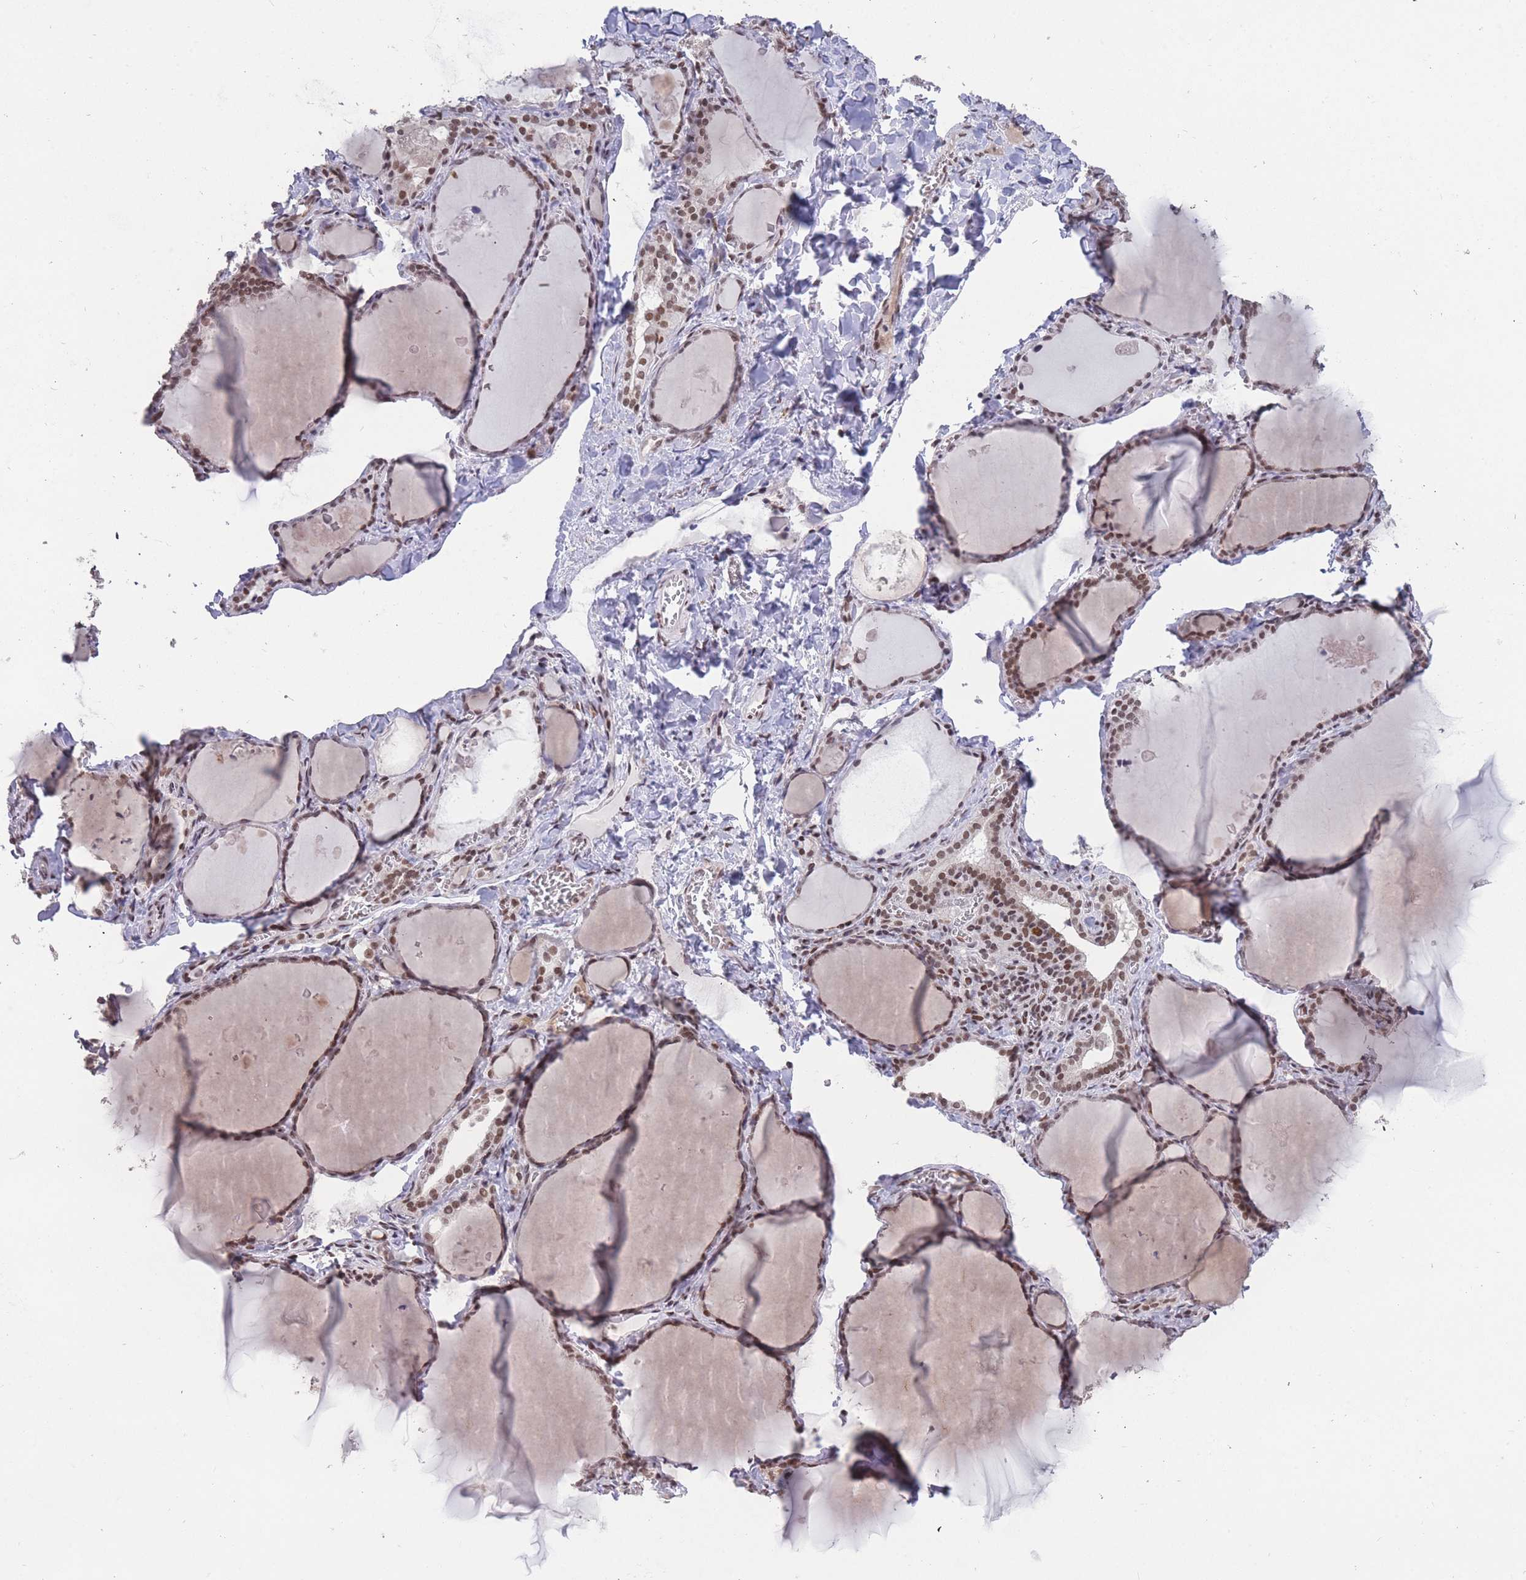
{"staining": {"intensity": "moderate", "quantity": ">75%", "location": "nuclear"}, "tissue": "thyroid gland", "cell_type": "Glandular cells", "image_type": "normal", "snomed": [{"axis": "morphology", "description": "Normal tissue, NOS"}, {"axis": "topography", "description": "Thyroid gland"}], "caption": "An IHC micrograph of normal tissue is shown. Protein staining in brown highlights moderate nuclear positivity in thyroid gland within glandular cells.", "gene": "HNRNPUL1", "patient": {"sex": "female", "age": 42}}